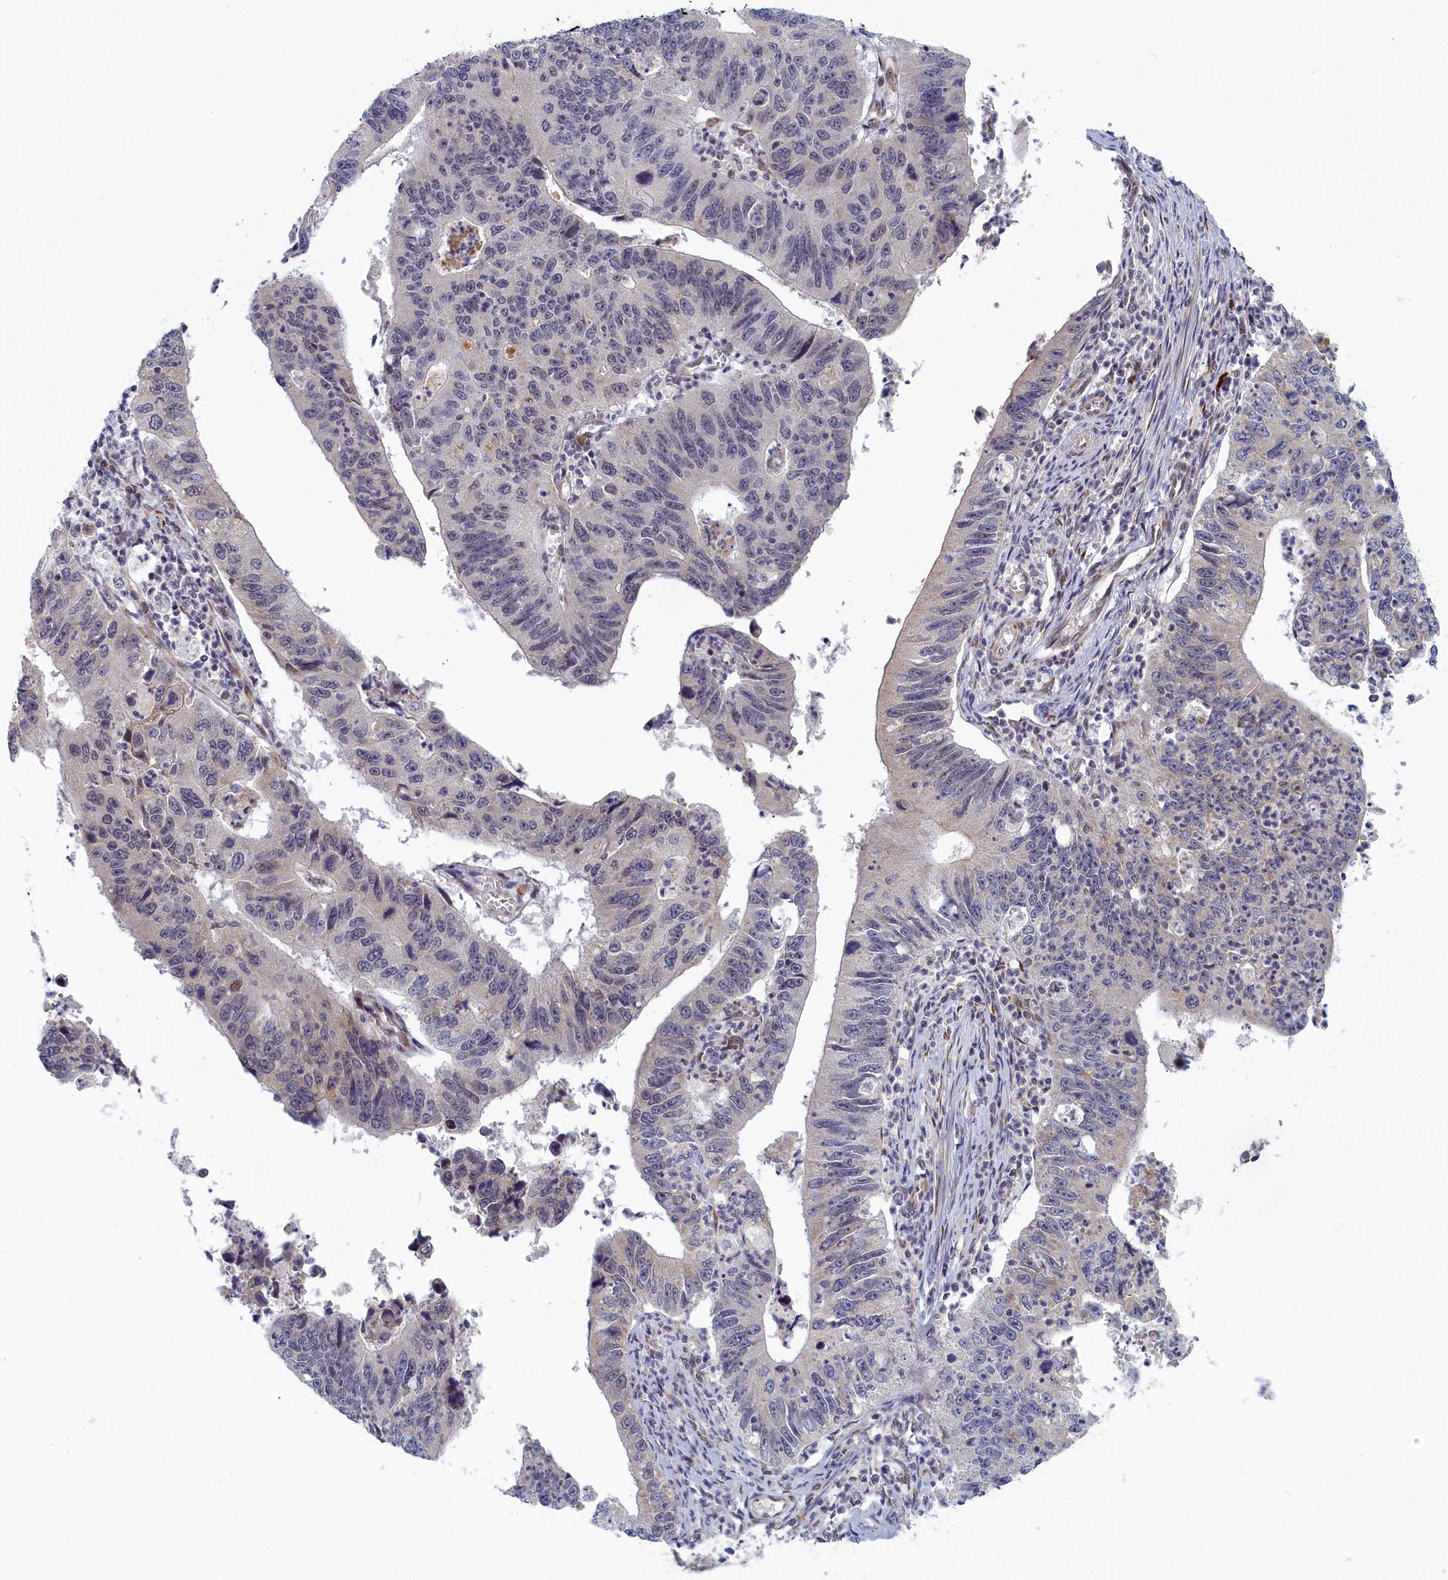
{"staining": {"intensity": "negative", "quantity": "none", "location": "none"}, "tissue": "stomach cancer", "cell_type": "Tumor cells", "image_type": "cancer", "snomed": [{"axis": "morphology", "description": "Adenocarcinoma, NOS"}, {"axis": "topography", "description": "Stomach"}], "caption": "Tumor cells are negative for brown protein staining in stomach adenocarcinoma. Brightfield microscopy of immunohistochemistry (IHC) stained with DAB (3,3'-diaminobenzidine) (brown) and hematoxylin (blue), captured at high magnification.", "gene": "DNAJC17", "patient": {"sex": "male", "age": 59}}